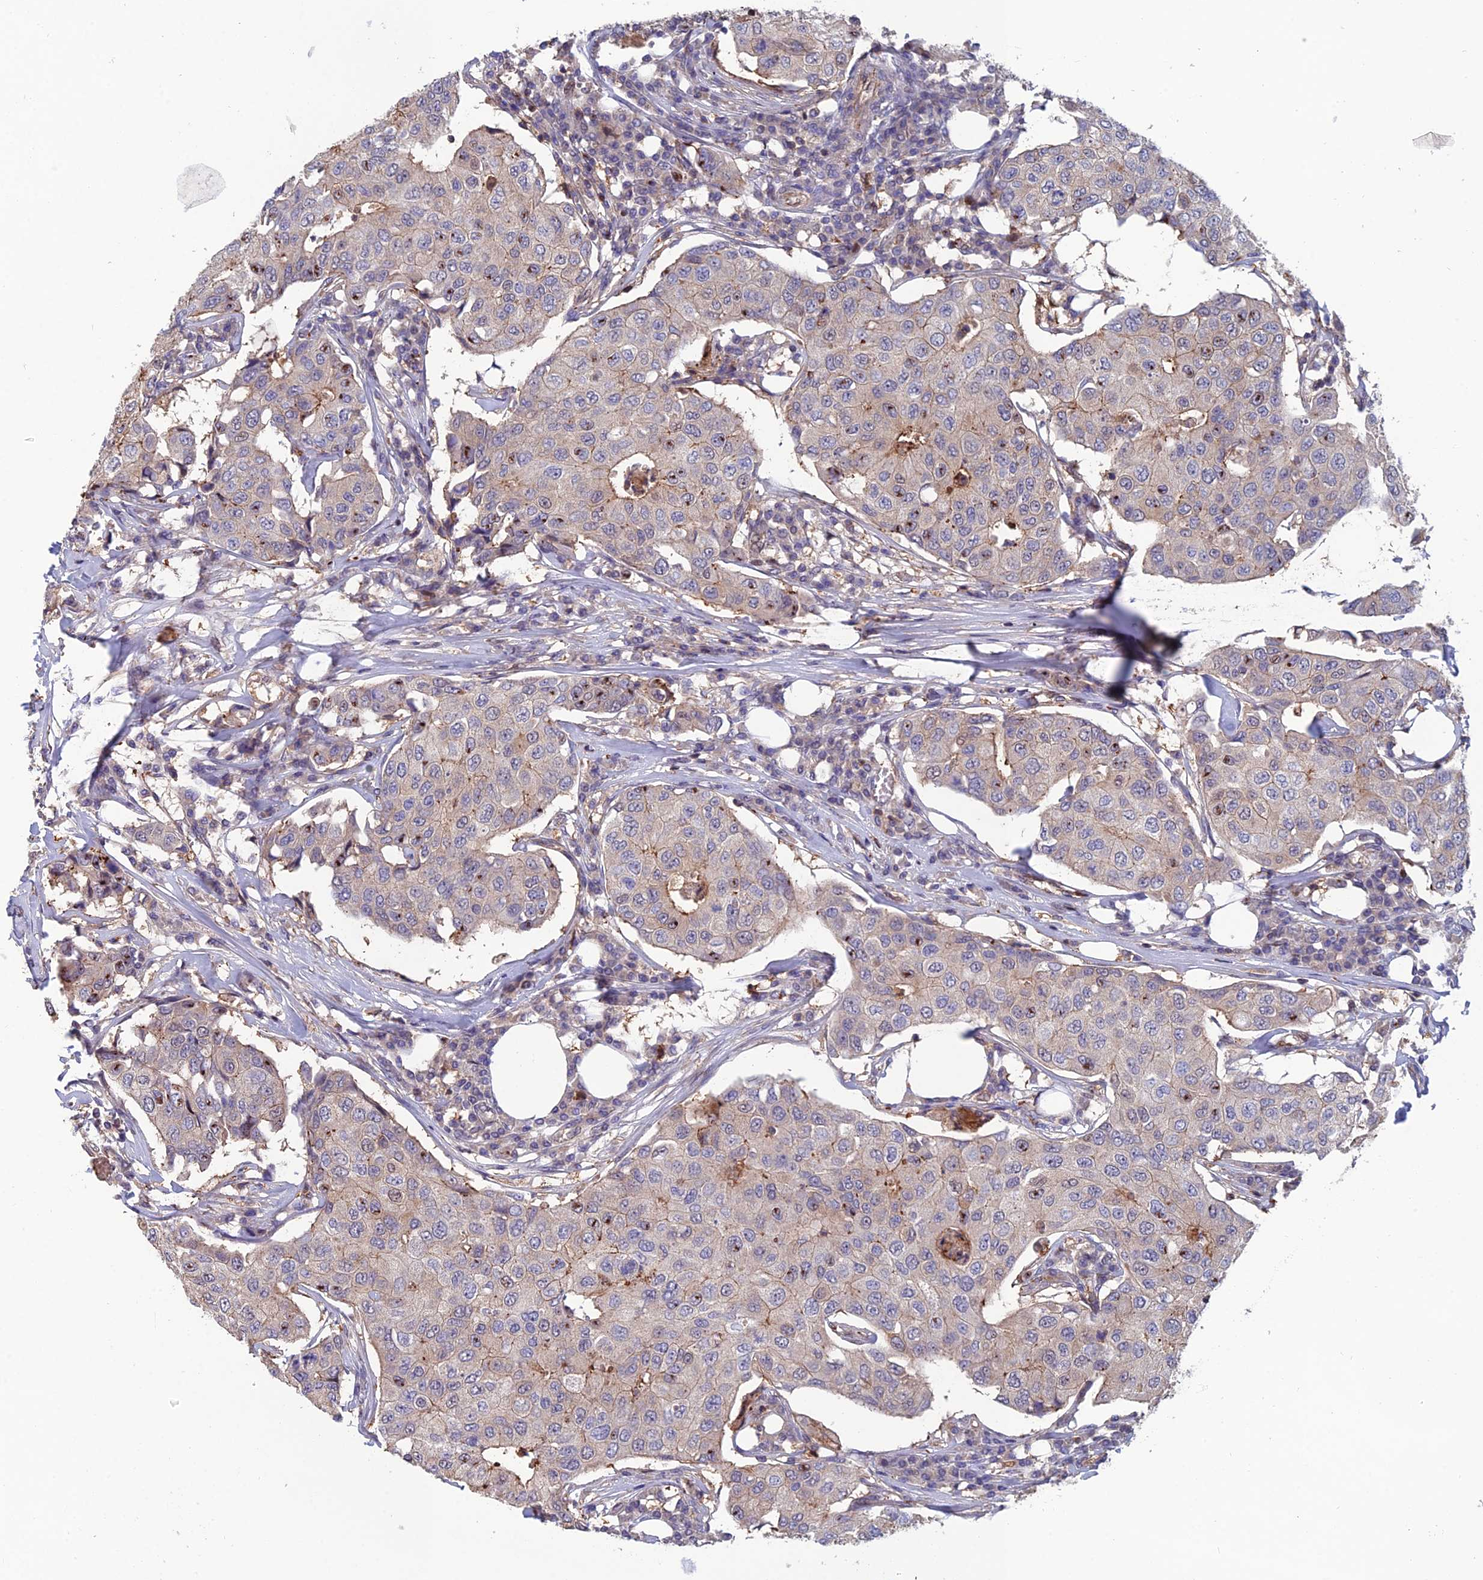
{"staining": {"intensity": "negative", "quantity": "none", "location": "none"}, "tissue": "breast cancer", "cell_type": "Tumor cells", "image_type": "cancer", "snomed": [{"axis": "morphology", "description": "Duct carcinoma"}, {"axis": "topography", "description": "Breast"}], "caption": "Micrograph shows no significant protein expression in tumor cells of breast cancer.", "gene": "C15orf62", "patient": {"sex": "female", "age": 80}}